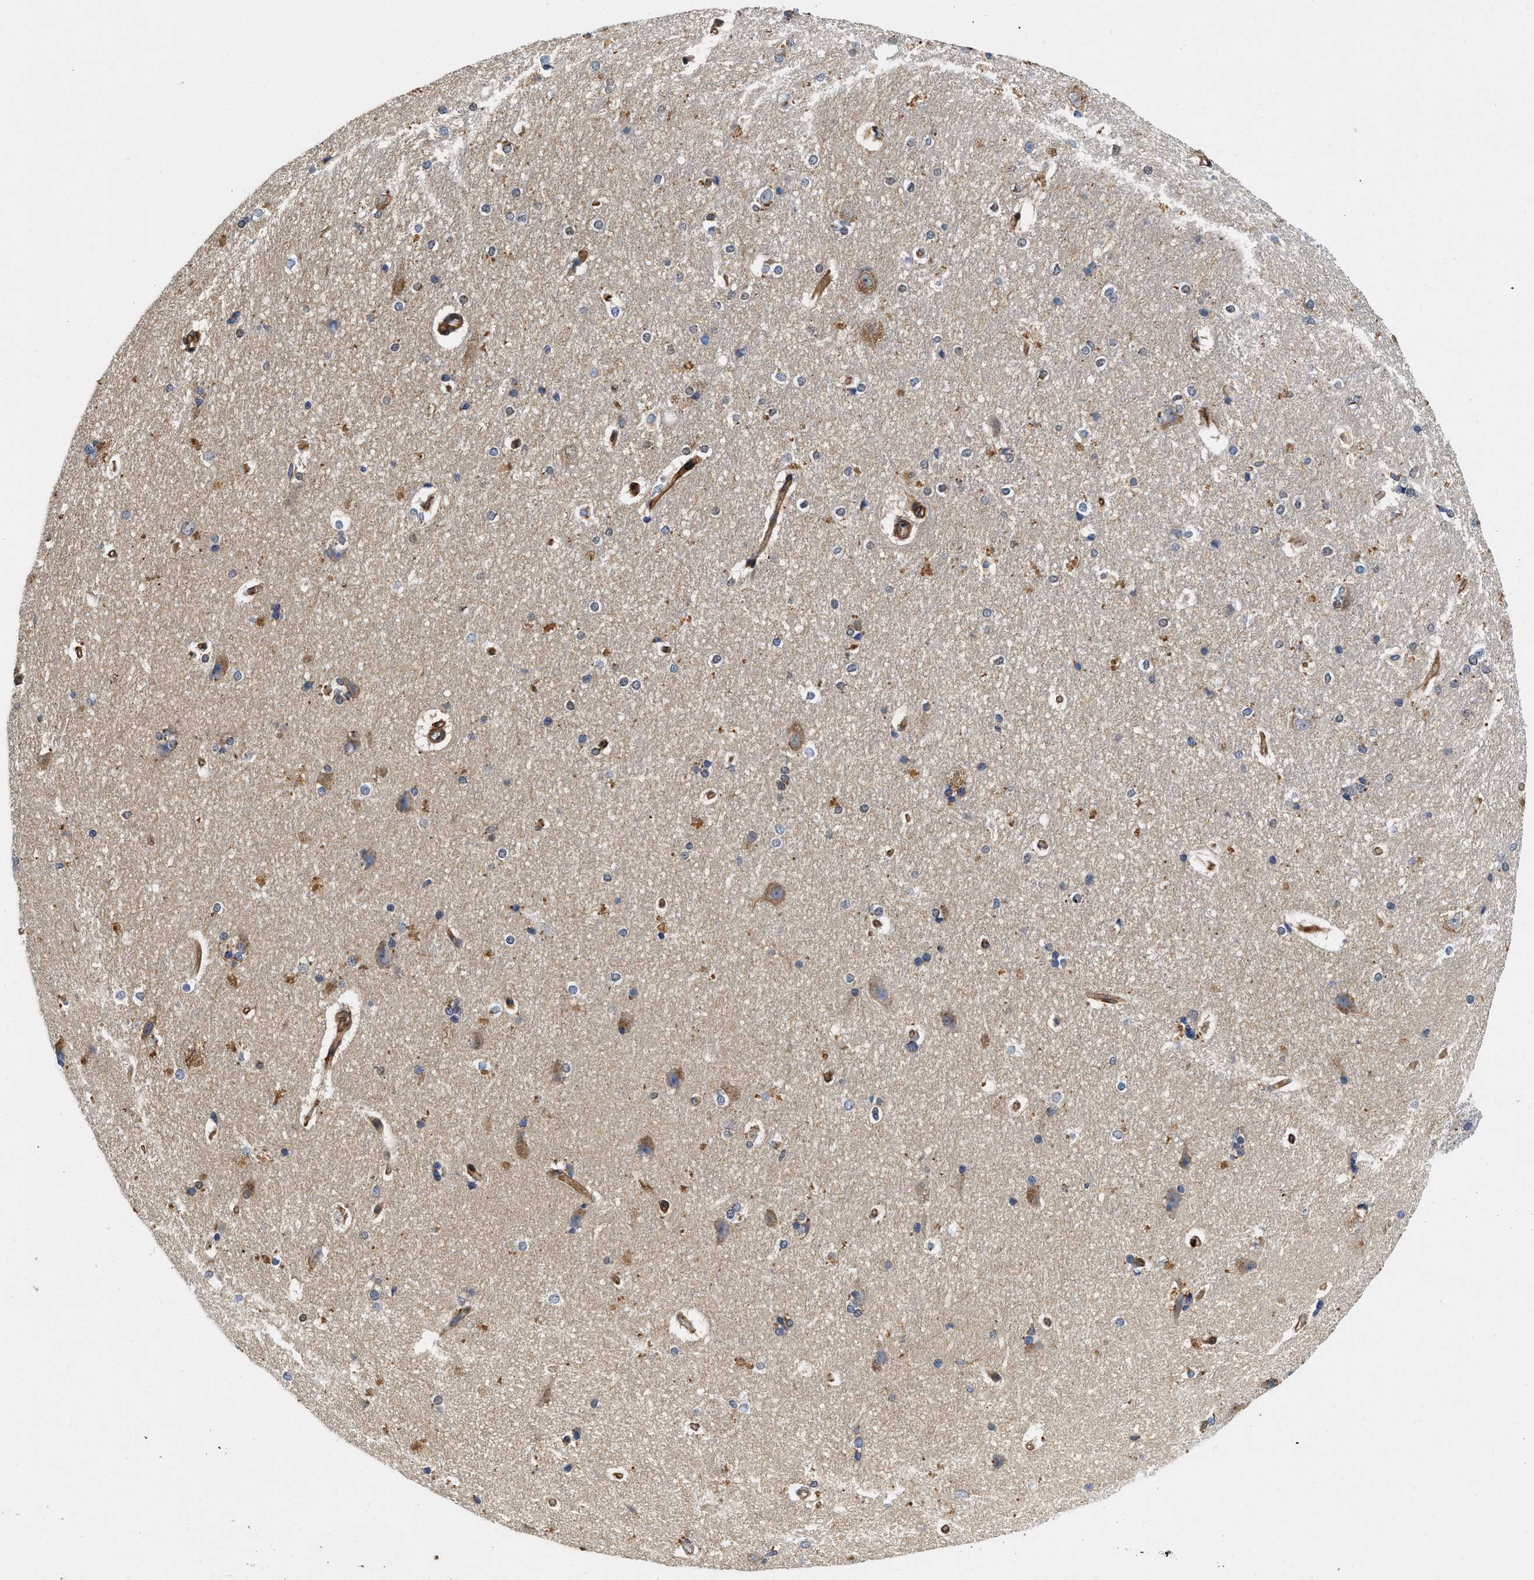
{"staining": {"intensity": "weak", "quantity": "<25%", "location": "cytoplasmic/membranous"}, "tissue": "hippocampus", "cell_type": "Glial cells", "image_type": "normal", "snomed": [{"axis": "morphology", "description": "Normal tissue, NOS"}, {"axis": "topography", "description": "Hippocampus"}], "caption": "Glial cells show no significant expression in normal hippocampus. (DAB immunohistochemistry visualized using brightfield microscopy, high magnification).", "gene": "RAPH1", "patient": {"sex": "female", "age": 19}}